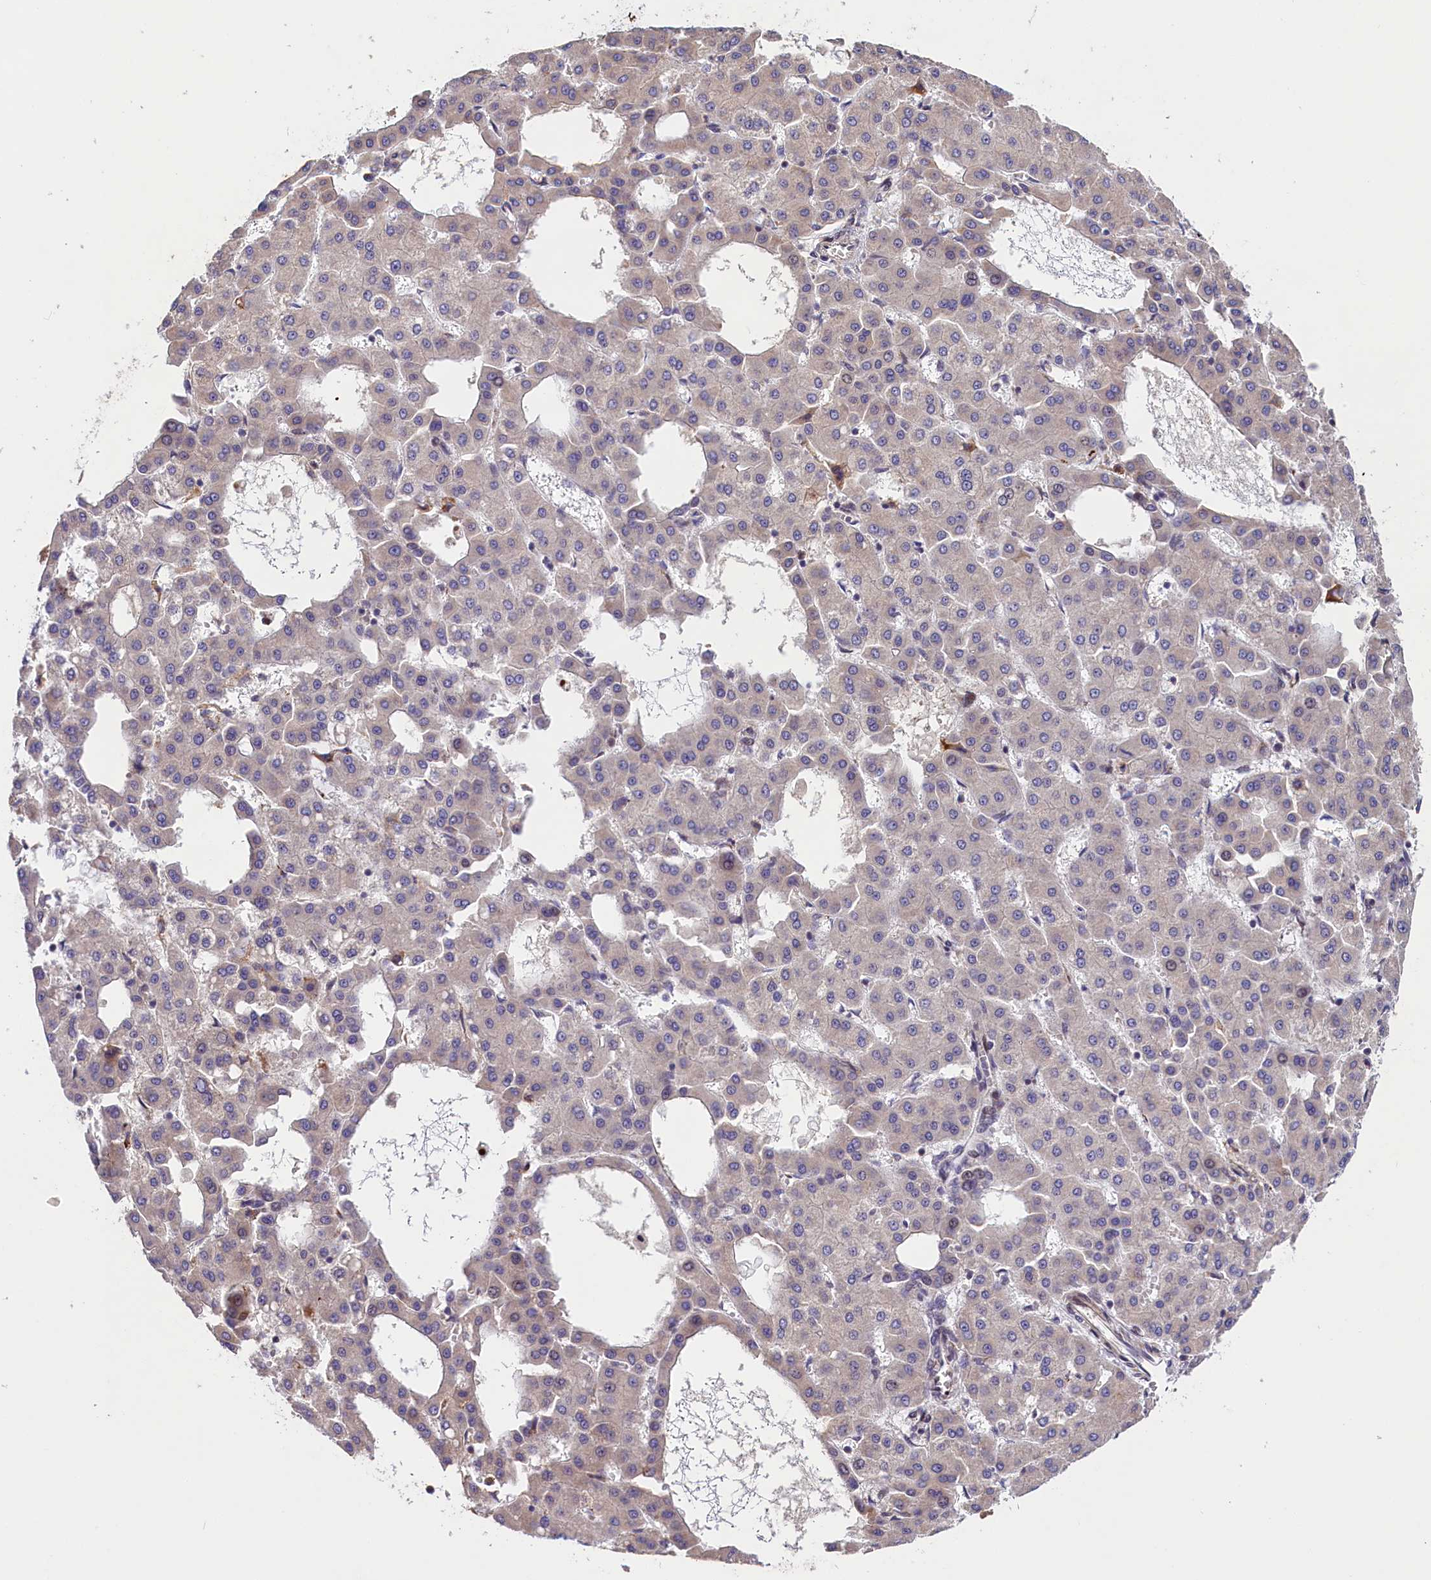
{"staining": {"intensity": "negative", "quantity": "none", "location": "none"}, "tissue": "liver cancer", "cell_type": "Tumor cells", "image_type": "cancer", "snomed": [{"axis": "morphology", "description": "Carcinoma, Hepatocellular, NOS"}, {"axis": "topography", "description": "Liver"}], "caption": "Tumor cells are negative for brown protein staining in liver hepatocellular carcinoma. The staining is performed using DAB (3,3'-diaminobenzidine) brown chromogen with nuclei counter-stained in using hematoxylin.", "gene": "FBXO45", "patient": {"sex": "male", "age": 47}}